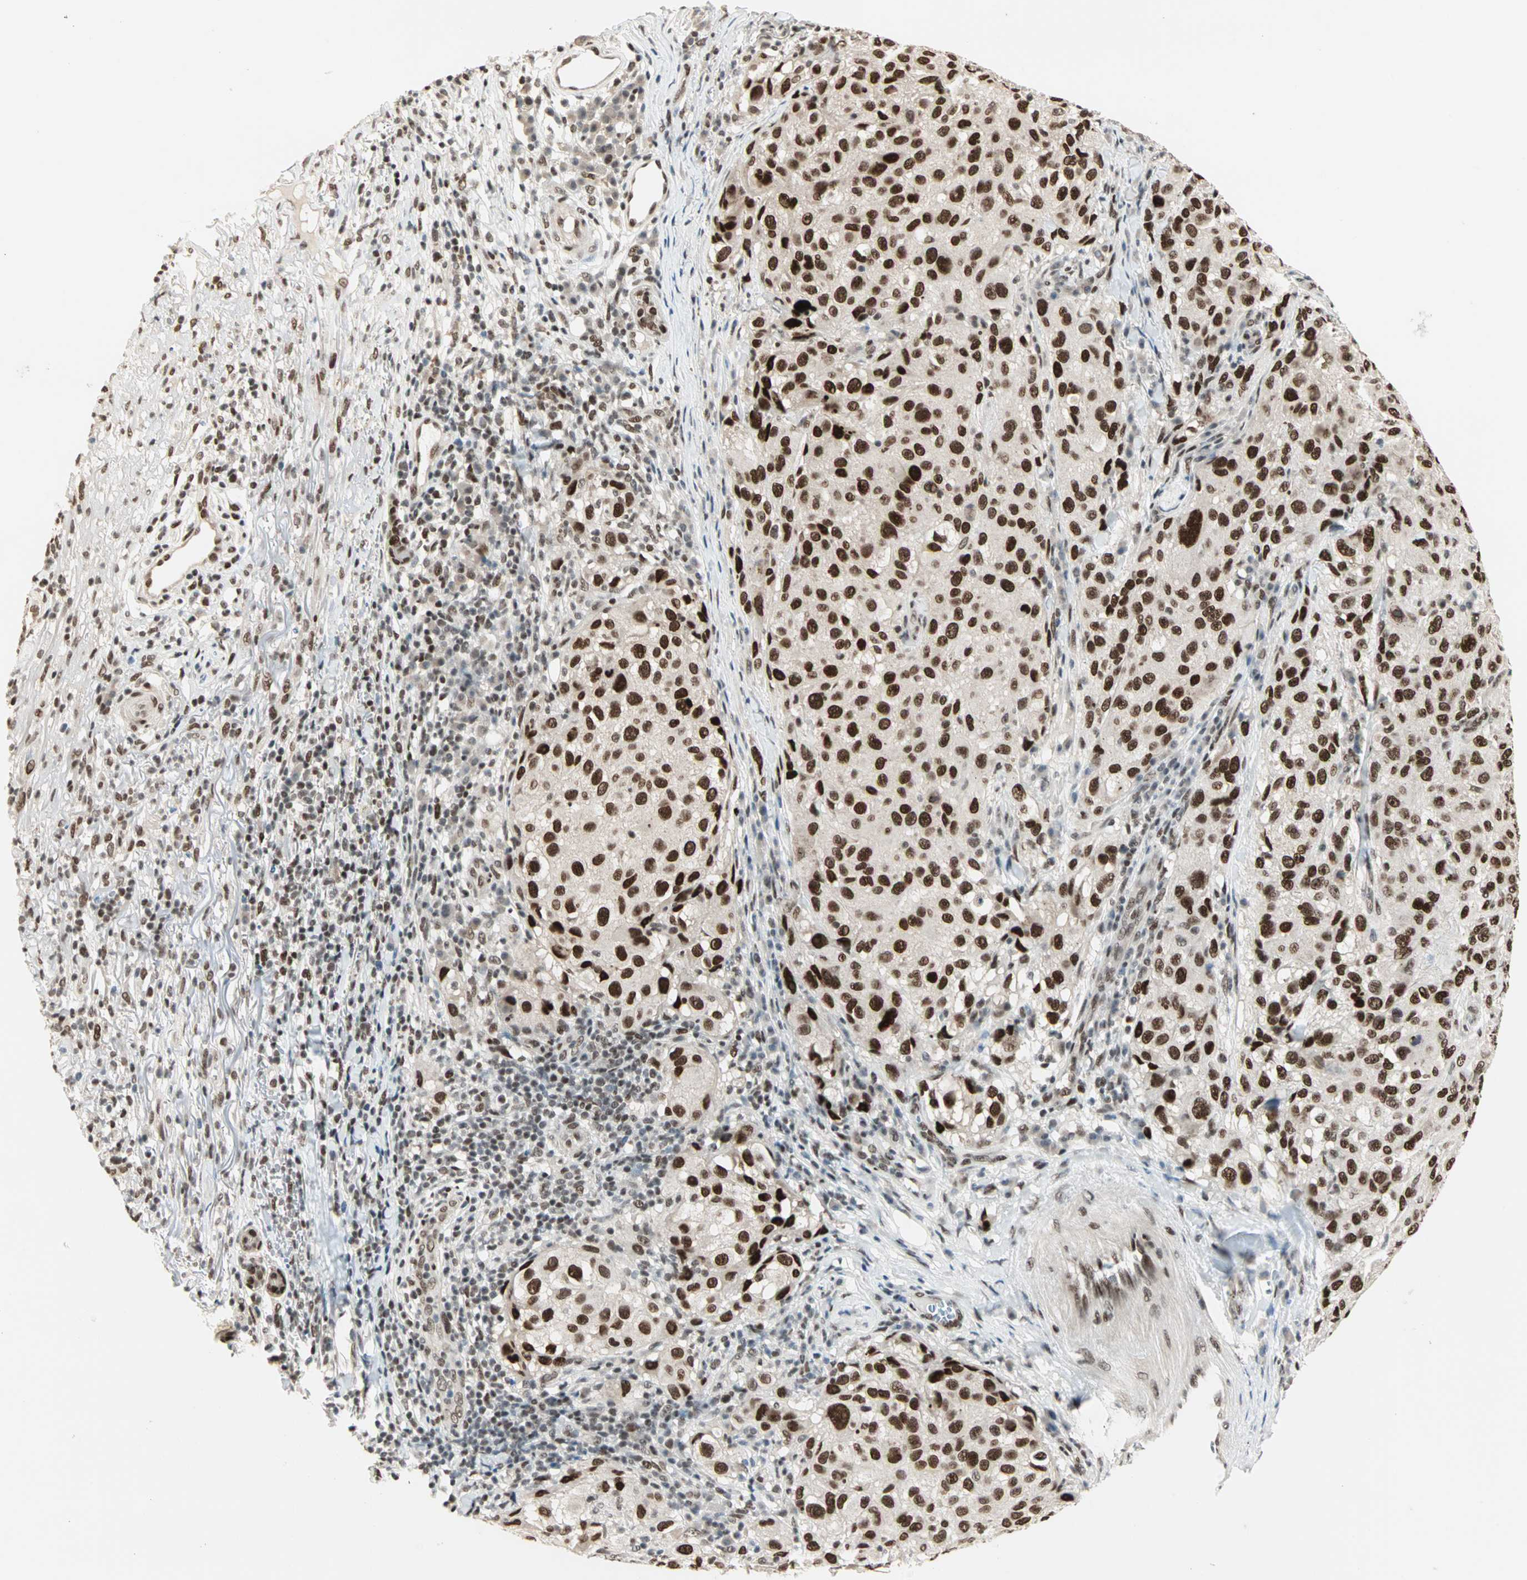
{"staining": {"intensity": "strong", "quantity": ">75%", "location": "nuclear"}, "tissue": "melanoma", "cell_type": "Tumor cells", "image_type": "cancer", "snomed": [{"axis": "morphology", "description": "Necrosis, NOS"}, {"axis": "morphology", "description": "Malignant melanoma, NOS"}, {"axis": "topography", "description": "Skin"}], "caption": "A photomicrograph showing strong nuclear expression in about >75% of tumor cells in melanoma, as visualized by brown immunohistochemical staining.", "gene": "BLM", "patient": {"sex": "female", "age": 87}}